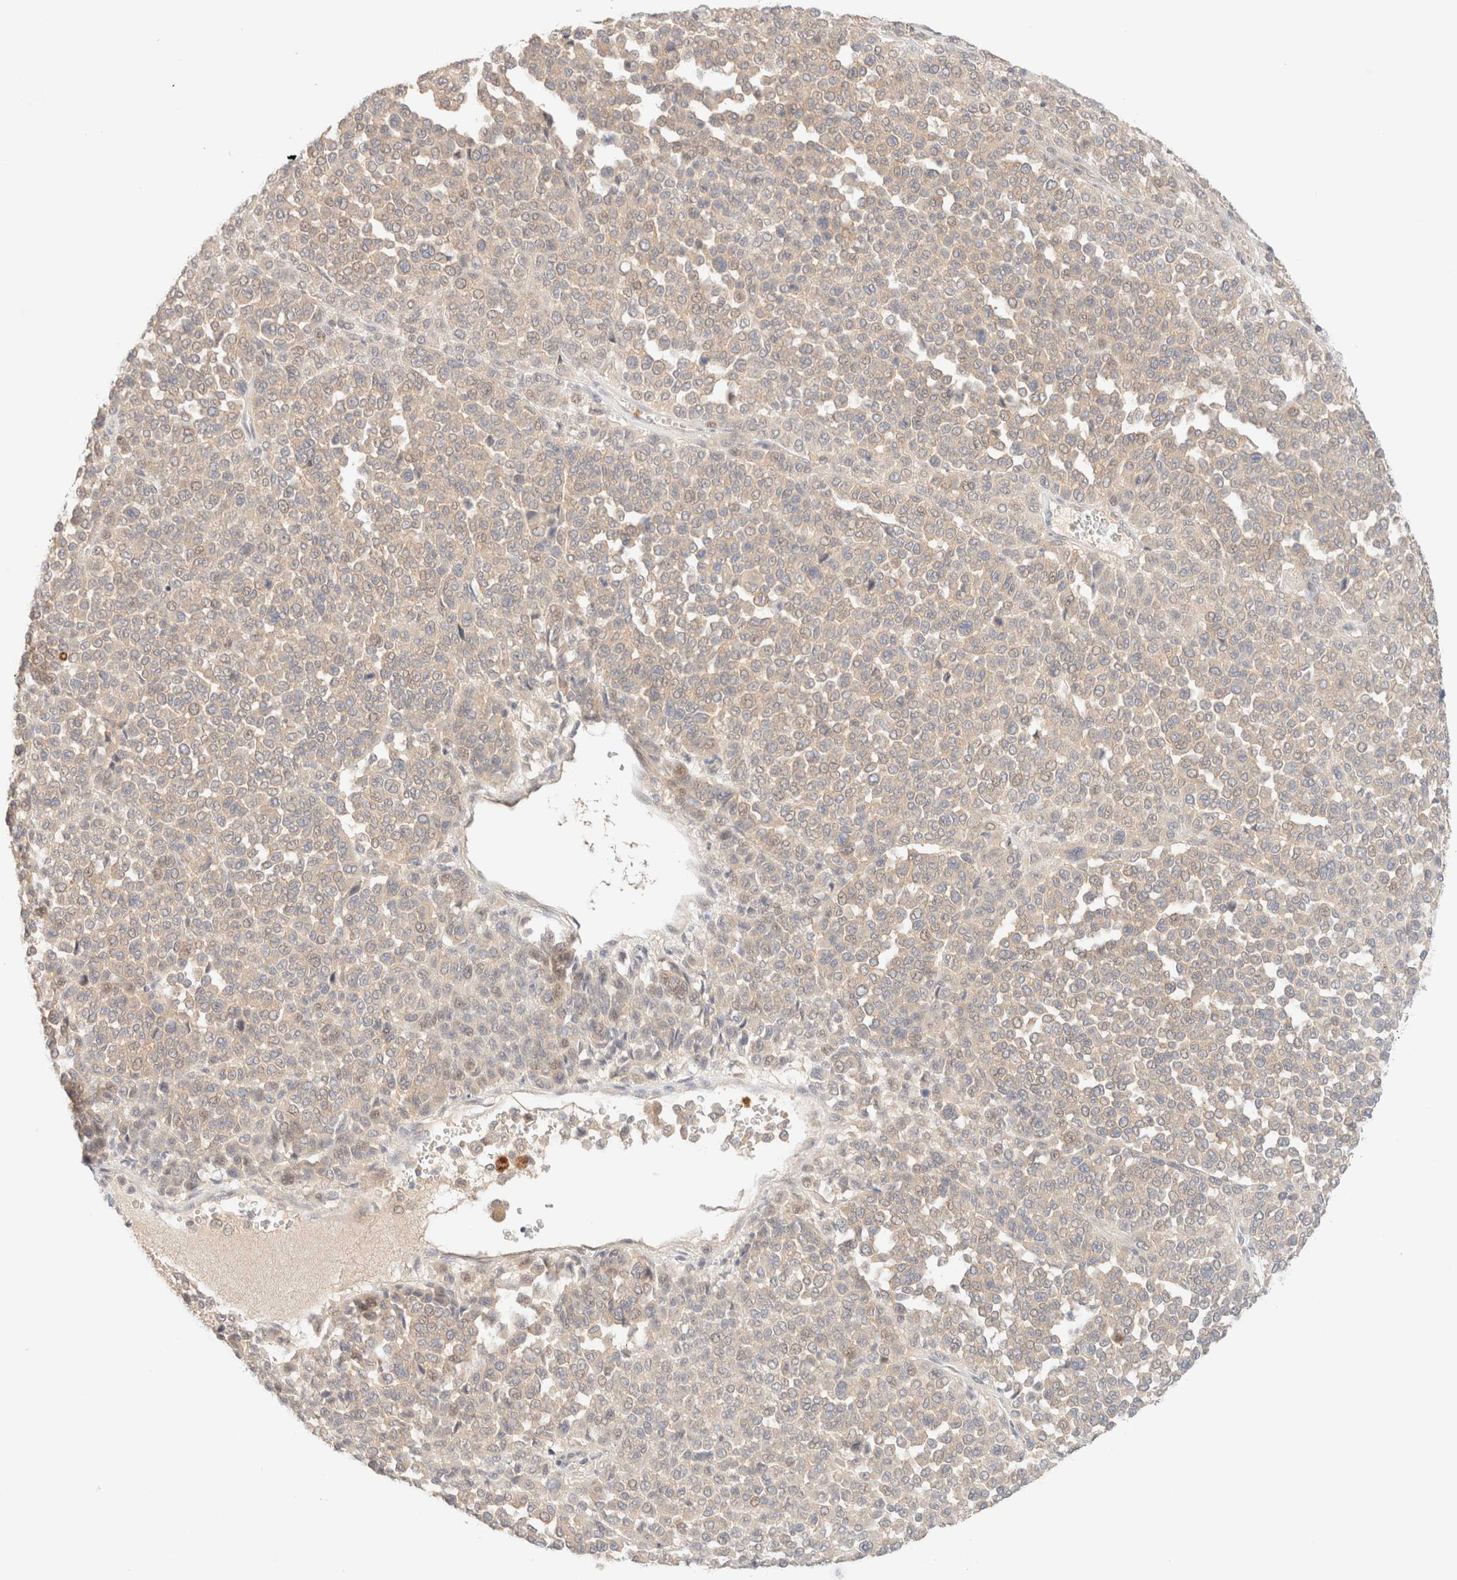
{"staining": {"intensity": "weak", "quantity": ">75%", "location": "cytoplasmic/membranous"}, "tissue": "melanoma", "cell_type": "Tumor cells", "image_type": "cancer", "snomed": [{"axis": "morphology", "description": "Malignant melanoma, Metastatic site"}, {"axis": "topography", "description": "Pancreas"}], "caption": "Malignant melanoma (metastatic site) stained for a protein (brown) demonstrates weak cytoplasmic/membranous positive staining in approximately >75% of tumor cells.", "gene": "SGSM2", "patient": {"sex": "female", "age": 30}}